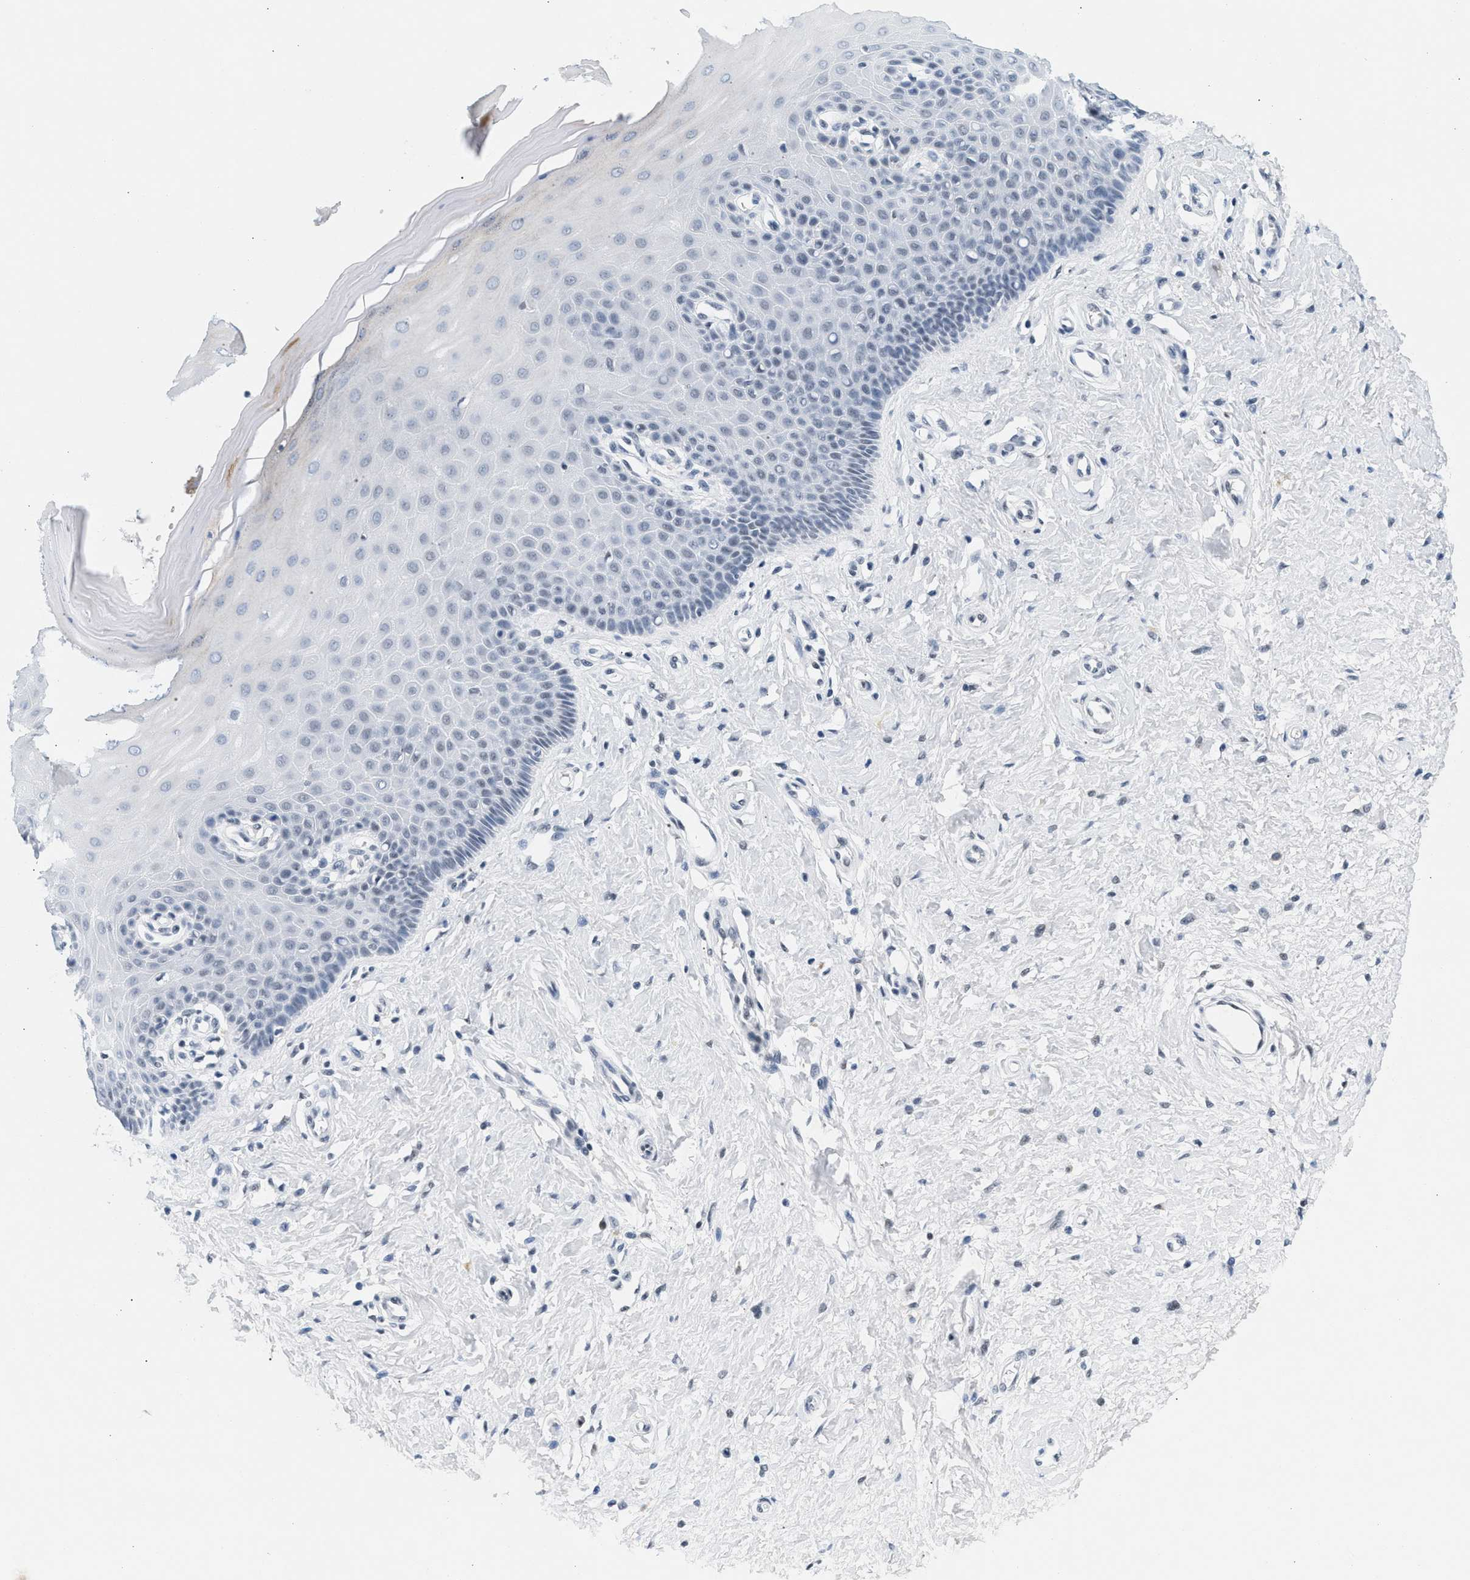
{"staining": {"intensity": "negative", "quantity": "none", "location": "none"}, "tissue": "cervix", "cell_type": "Squamous epithelial cells", "image_type": "normal", "snomed": [{"axis": "morphology", "description": "Normal tissue, NOS"}, {"axis": "topography", "description": "Cervix"}], "caption": "The photomicrograph reveals no significant positivity in squamous epithelial cells of cervix.", "gene": "ATF2", "patient": {"sex": "female", "age": 55}}